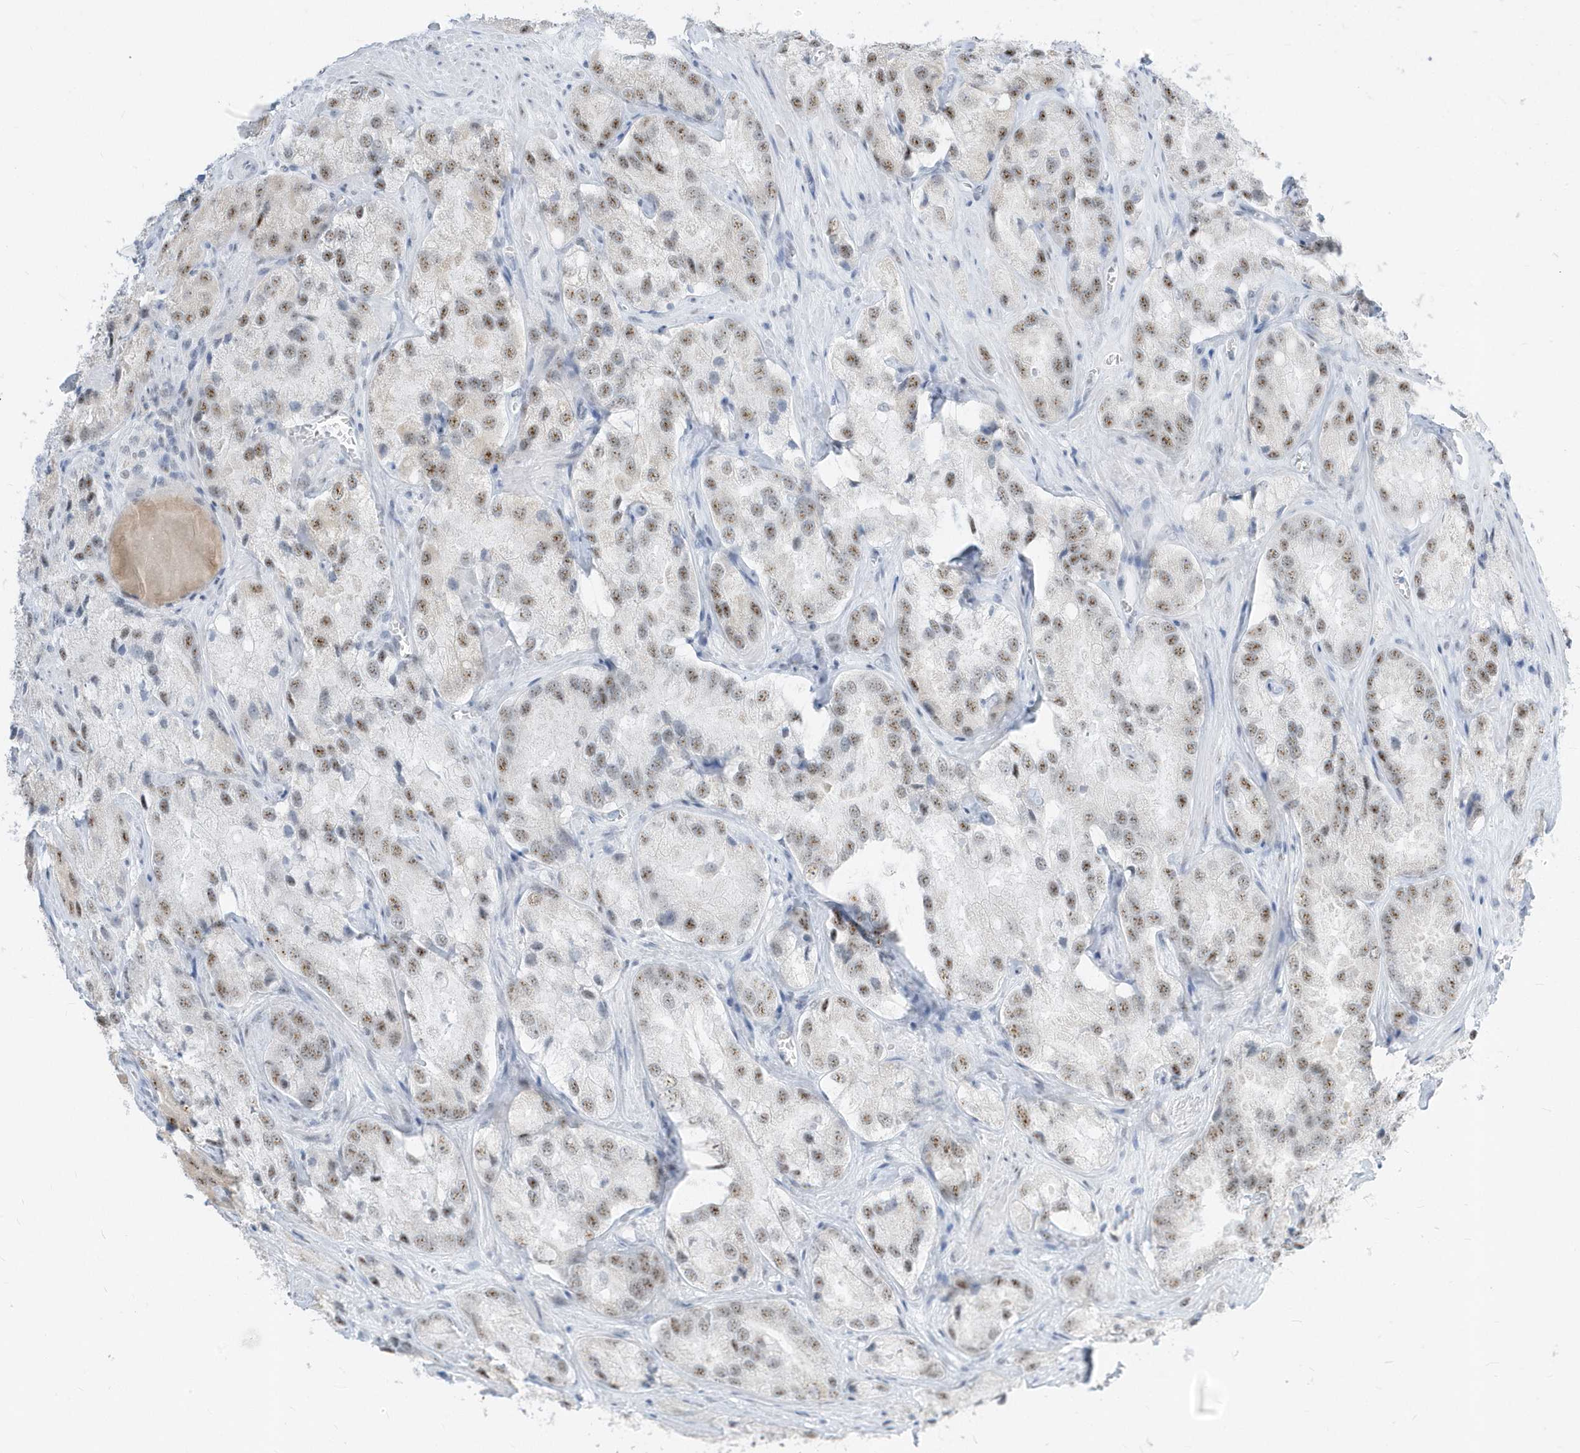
{"staining": {"intensity": "moderate", "quantity": ">75%", "location": "nuclear"}, "tissue": "prostate cancer", "cell_type": "Tumor cells", "image_type": "cancer", "snomed": [{"axis": "morphology", "description": "Adenocarcinoma, High grade"}, {"axis": "topography", "description": "Prostate"}], "caption": "DAB (3,3'-diaminobenzidine) immunohistochemical staining of human prostate cancer reveals moderate nuclear protein staining in approximately >75% of tumor cells.", "gene": "PLEKHN1", "patient": {"sex": "male", "age": 66}}